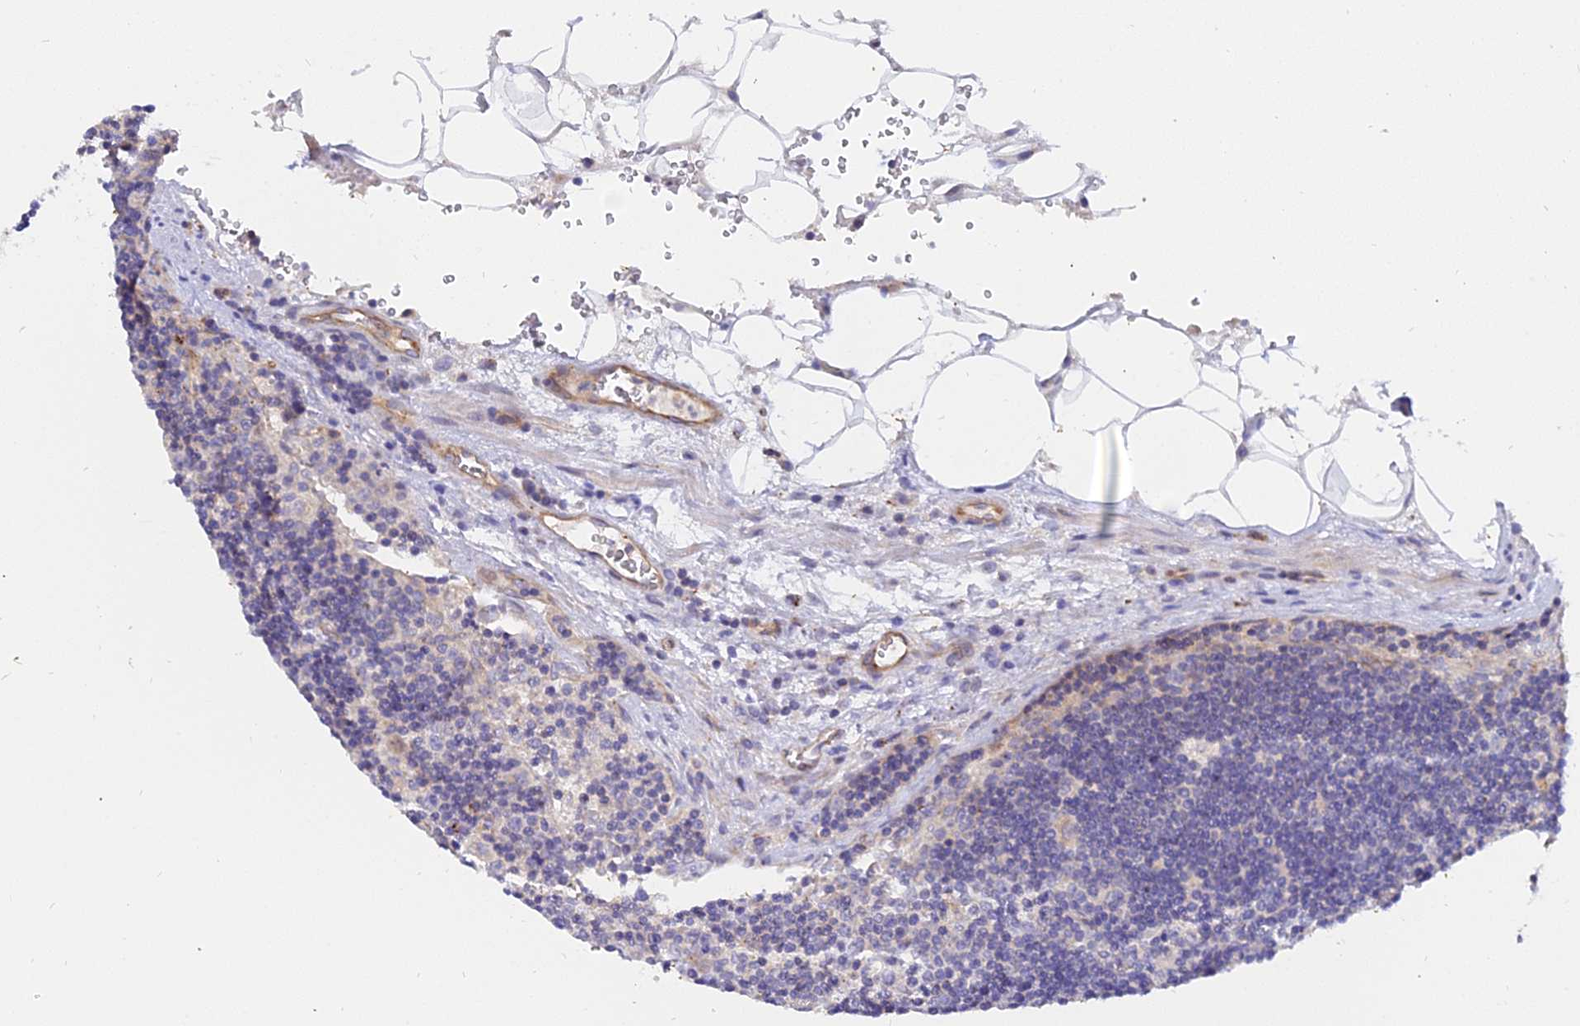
{"staining": {"intensity": "strong", "quantity": "<25%", "location": "cytoplasmic/membranous"}, "tissue": "lymph node", "cell_type": "Non-germinal center cells", "image_type": "normal", "snomed": [{"axis": "morphology", "description": "Normal tissue, NOS"}, {"axis": "topography", "description": "Lymph node"}], "caption": "Protein expression analysis of unremarkable human lymph node reveals strong cytoplasmic/membranous staining in approximately <25% of non-germinal center cells. (brown staining indicates protein expression, while blue staining denotes nuclei).", "gene": "APOBEC3H", "patient": {"sex": "male", "age": 58}}